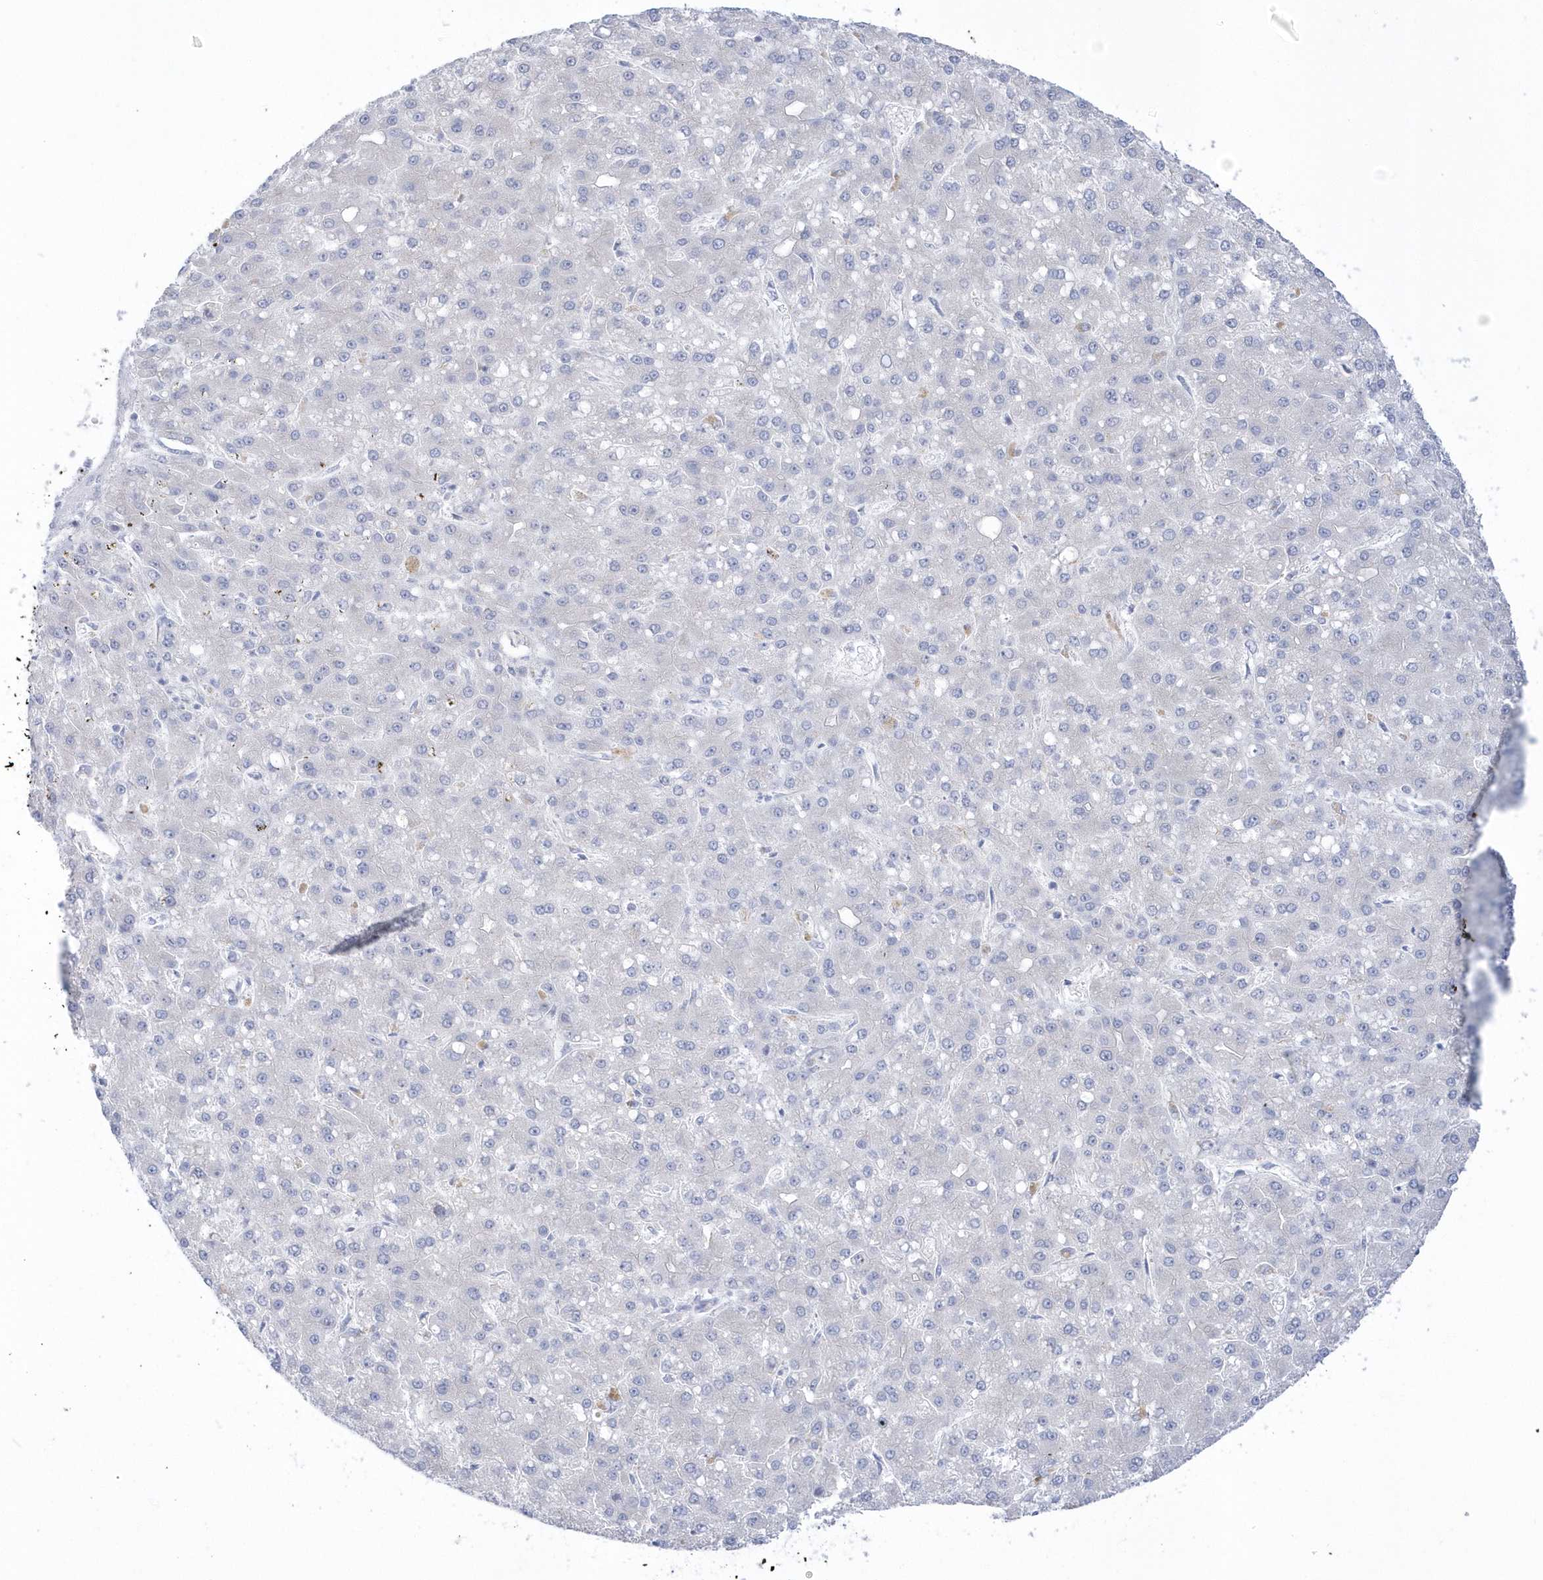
{"staining": {"intensity": "negative", "quantity": "none", "location": "none"}, "tissue": "liver cancer", "cell_type": "Tumor cells", "image_type": "cancer", "snomed": [{"axis": "morphology", "description": "Carcinoma, Hepatocellular, NOS"}, {"axis": "topography", "description": "Liver"}], "caption": "A histopathology image of liver cancer stained for a protein displays no brown staining in tumor cells.", "gene": "SEMA3D", "patient": {"sex": "male", "age": 67}}